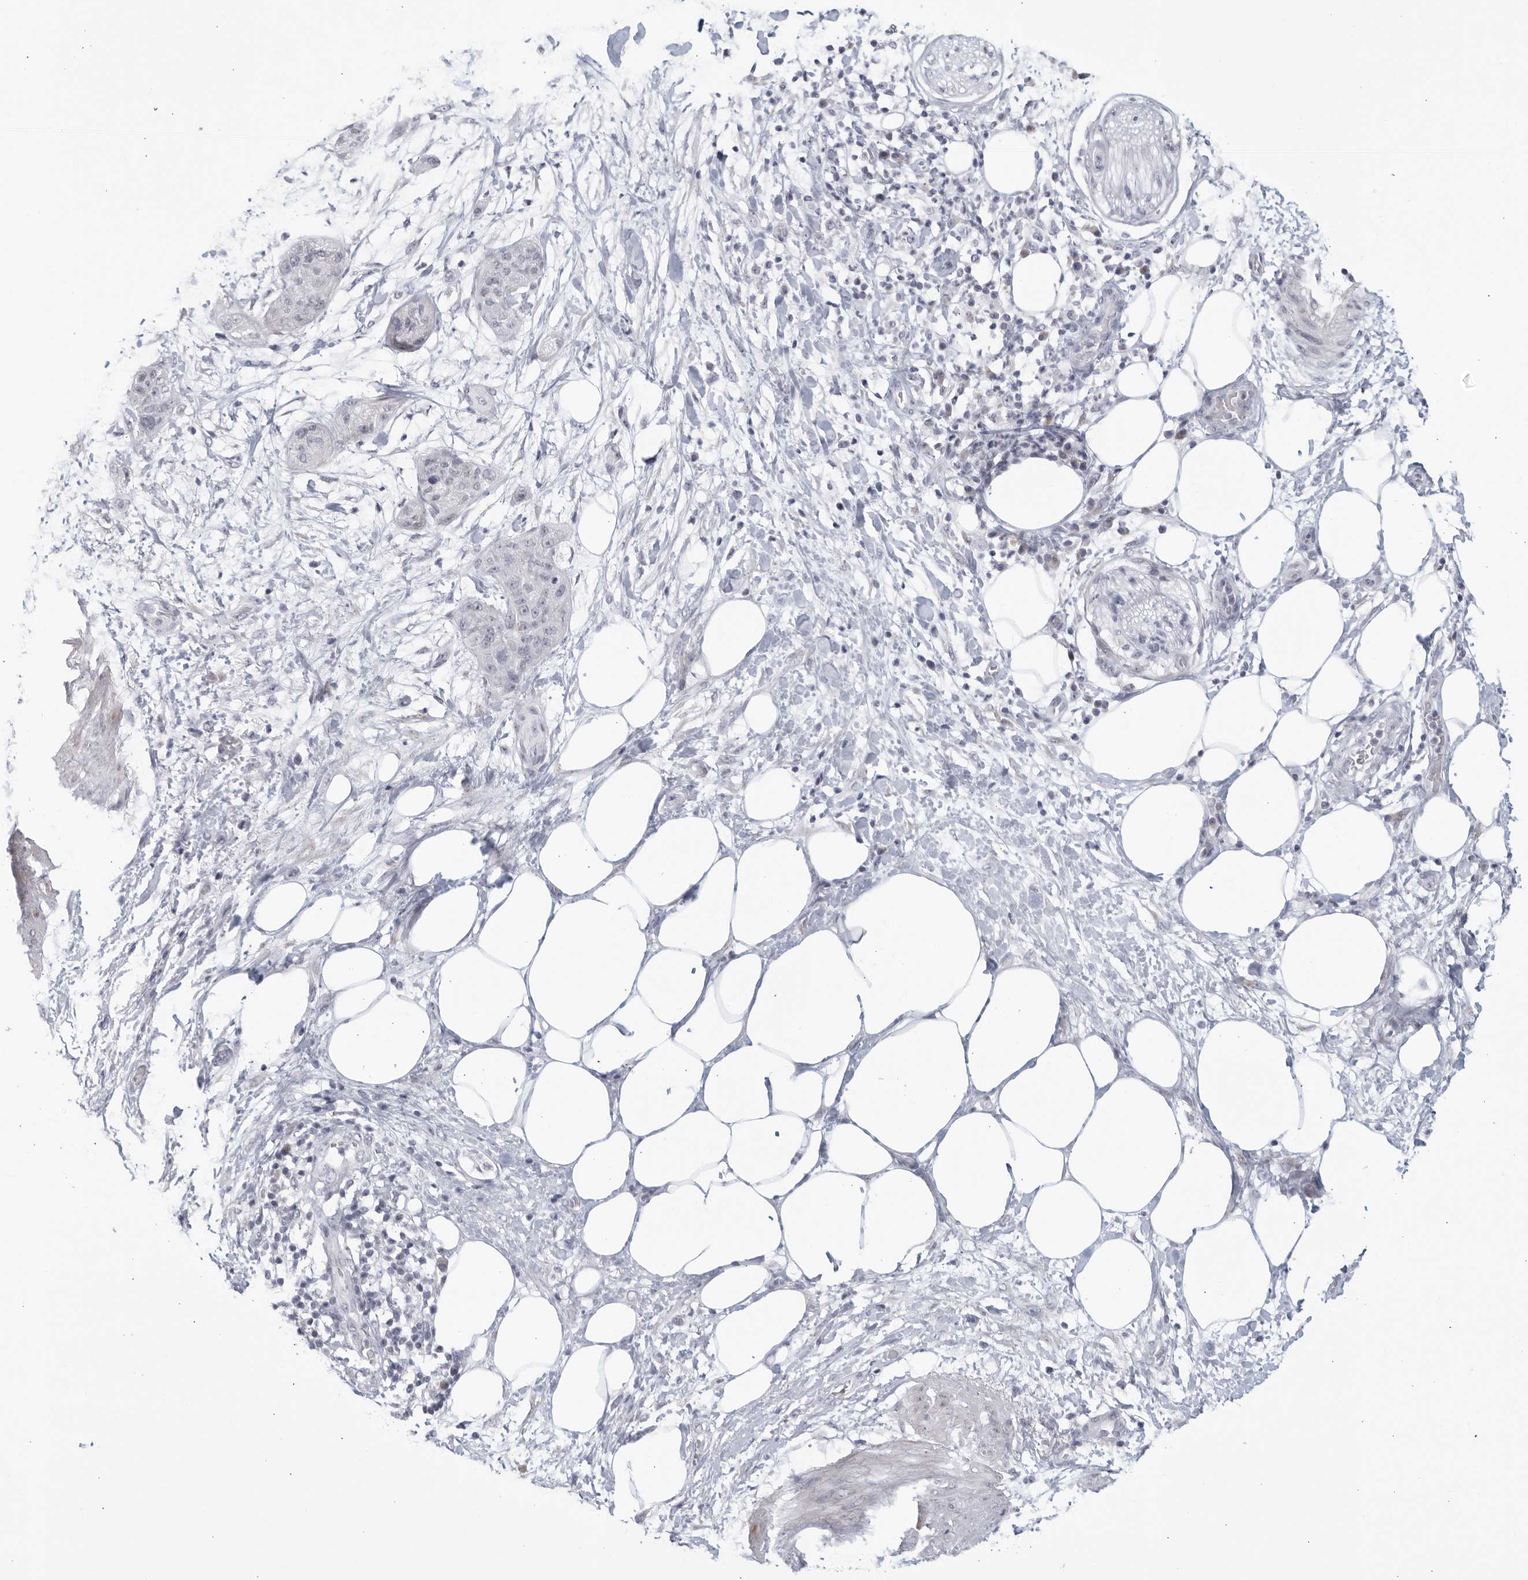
{"staining": {"intensity": "negative", "quantity": "none", "location": "none"}, "tissue": "pancreatic cancer", "cell_type": "Tumor cells", "image_type": "cancer", "snomed": [{"axis": "morphology", "description": "Adenocarcinoma, NOS"}, {"axis": "topography", "description": "Pancreas"}], "caption": "Immunohistochemistry (IHC) of human pancreatic cancer exhibits no staining in tumor cells. (DAB IHC with hematoxylin counter stain).", "gene": "WDTC1", "patient": {"sex": "female", "age": 78}}